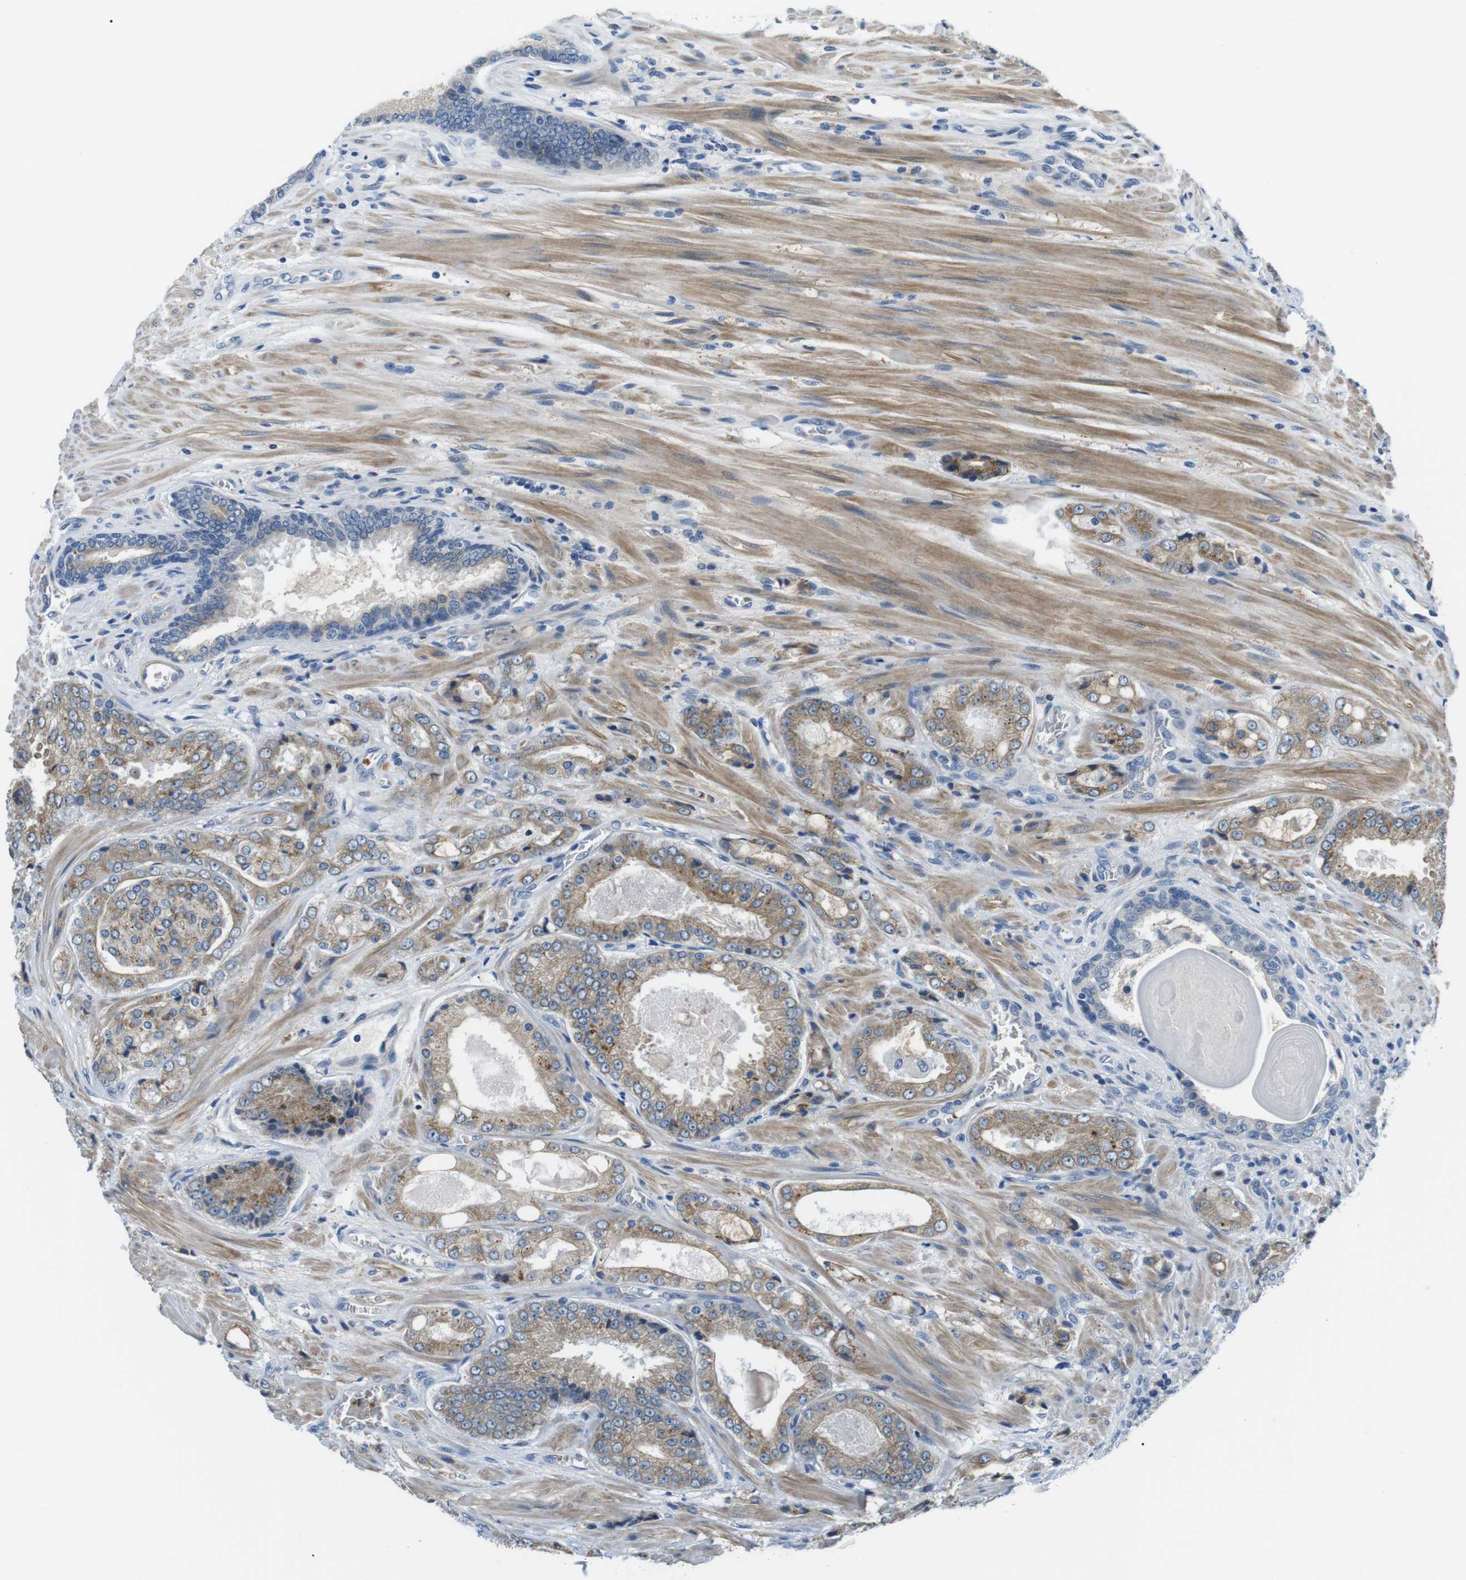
{"staining": {"intensity": "weak", "quantity": ">75%", "location": "cytoplasmic/membranous"}, "tissue": "prostate cancer", "cell_type": "Tumor cells", "image_type": "cancer", "snomed": [{"axis": "morphology", "description": "Adenocarcinoma, High grade"}, {"axis": "topography", "description": "Prostate"}], "caption": "Prostate cancer (adenocarcinoma (high-grade)) was stained to show a protein in brown. There is low levels of weak cytoplasmic/membranous positivity in about >75% of tumor cells.", "gene": "WSCD1", "patient": {"sex": "male", "age": 65}}